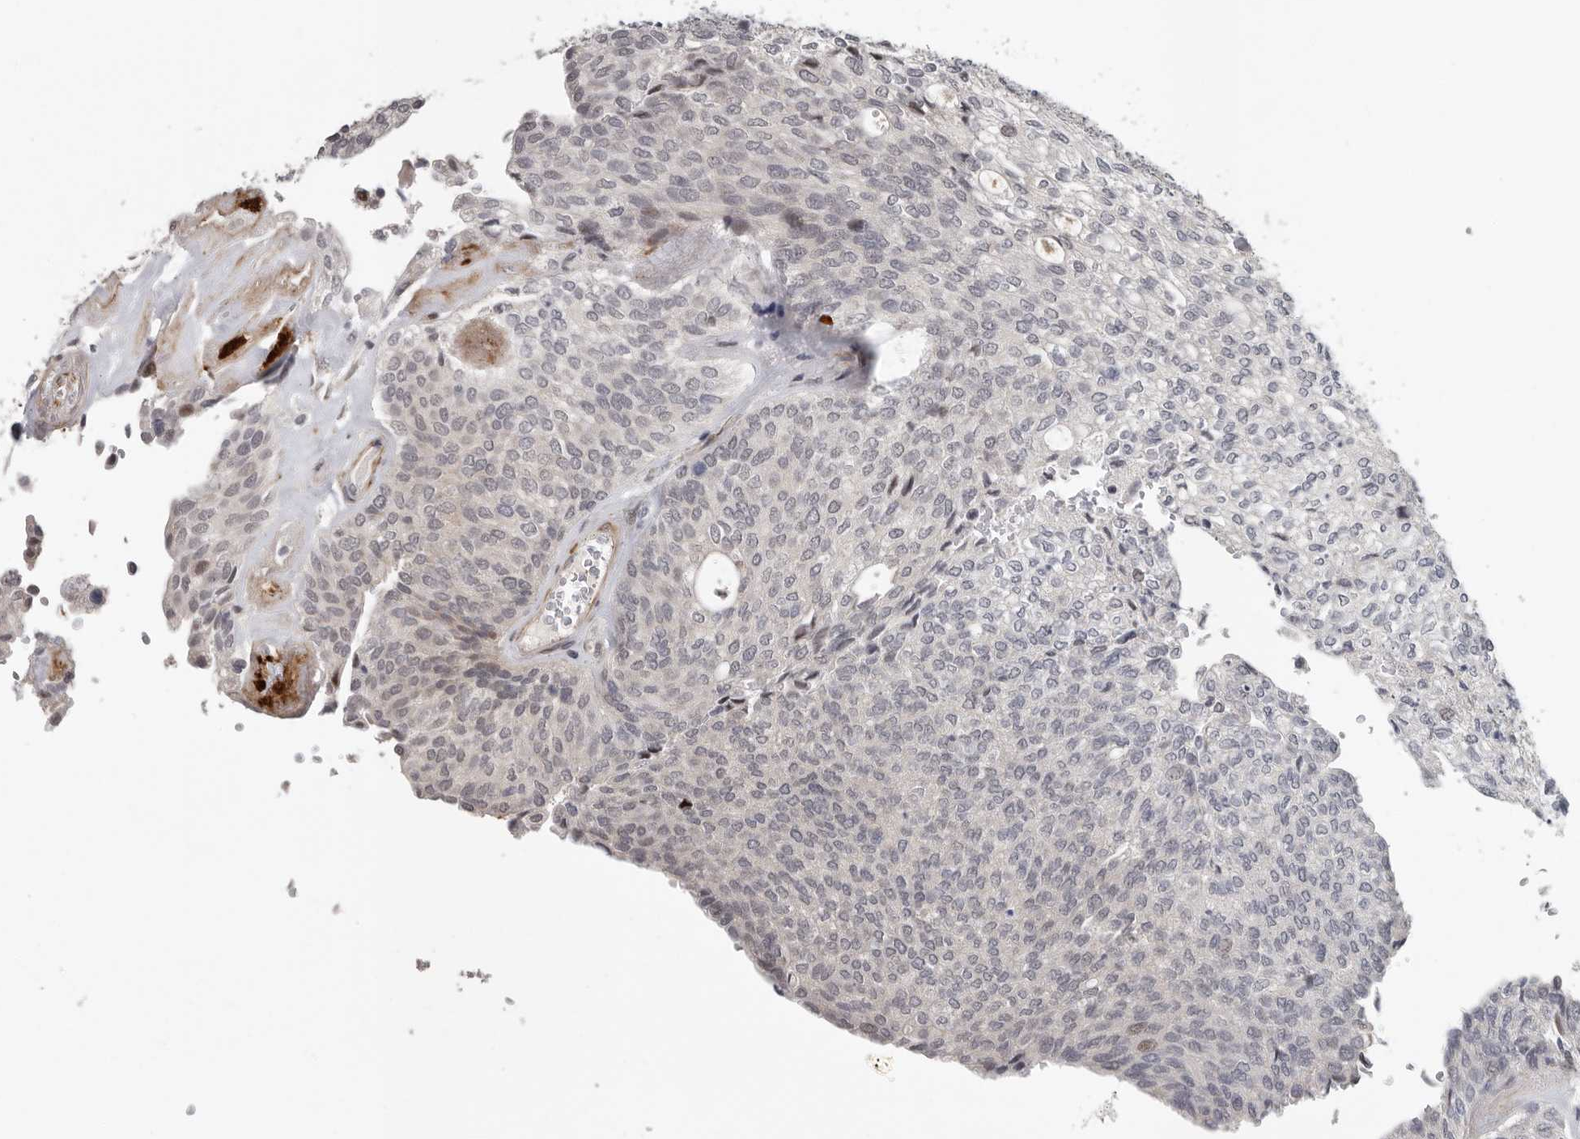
{"staining": {"intensity": "negative", "quantity": "none", "location": "none"}, "tissue": "urothelial cancer", "cell_type": "Tumor cells", "image_type": "cancer", "snomed": [{"axis": "morphology", "description": "Urothelial carcinoma, Low grade"}, {"axis": "topography", "description": "Urinary bladder"}], "caption": "A micrograph of human low-grade urothelial carcinoma is negative for staining in tumor cells.", "gene": "RALGPS2", "patient": {"sex": "female", "age": 79}}